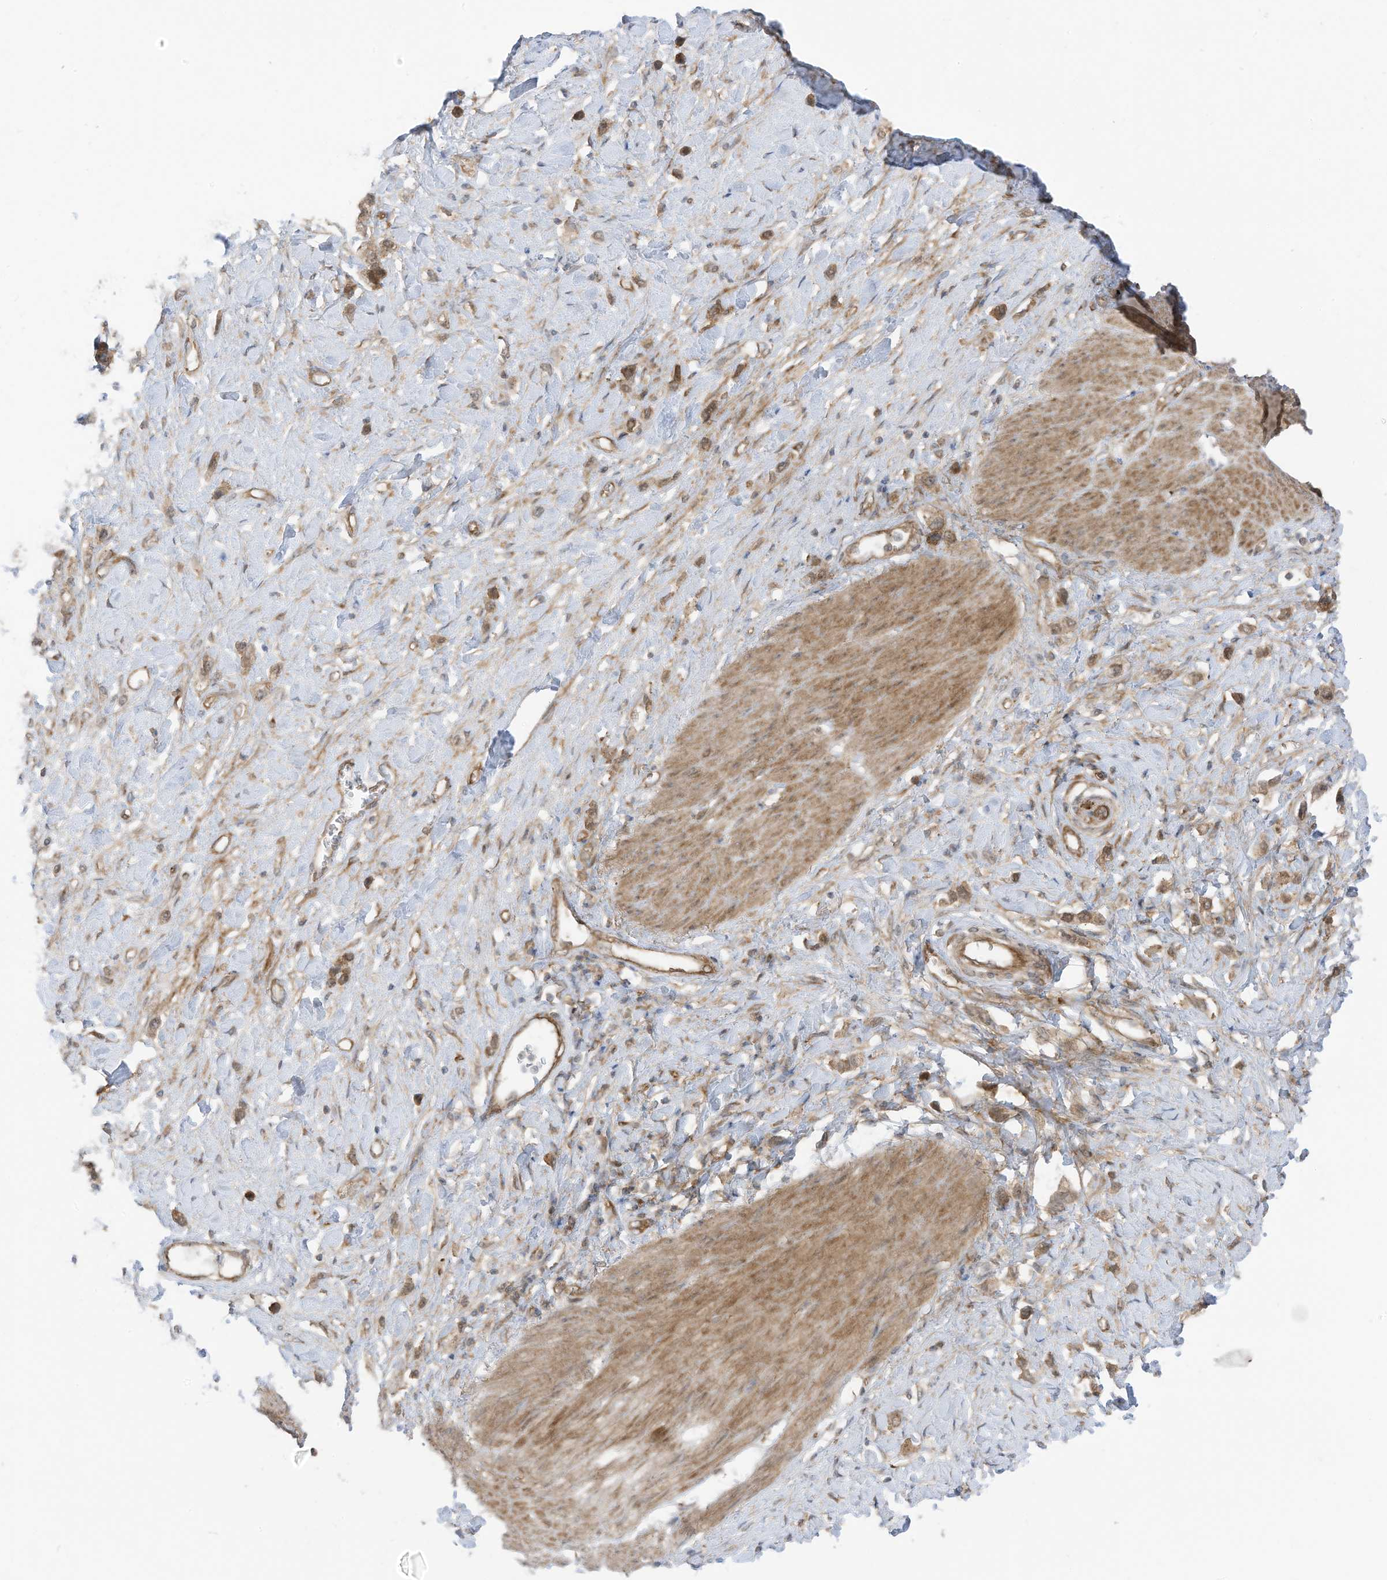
{"staining": {"intensity": "moderate", "quantity": ">75%", "location": "cytoplasmic/membranous"}, "tissue": "stomach cancer", "cell_type": "Tumor cells", "image_type": "cancer", "snomed": [{"axis": "morphology", "description": "Normal tissue, NOS"}, {"axis": "morphology", "description": "Adenocarcinoma, NOS"}, {"axis": "topography", "description": "Stomach, upper"}, {"axis": "topography", "description": "Stomach"}], "caption": "Tumor cells demonstrate medium levels of moderate cytoplasmic/membranous expression in approximately >75% of cells in stomach adenocarcinoma.", "gene": "REPS1", "patient": {"sex": "female", "age": 65}}